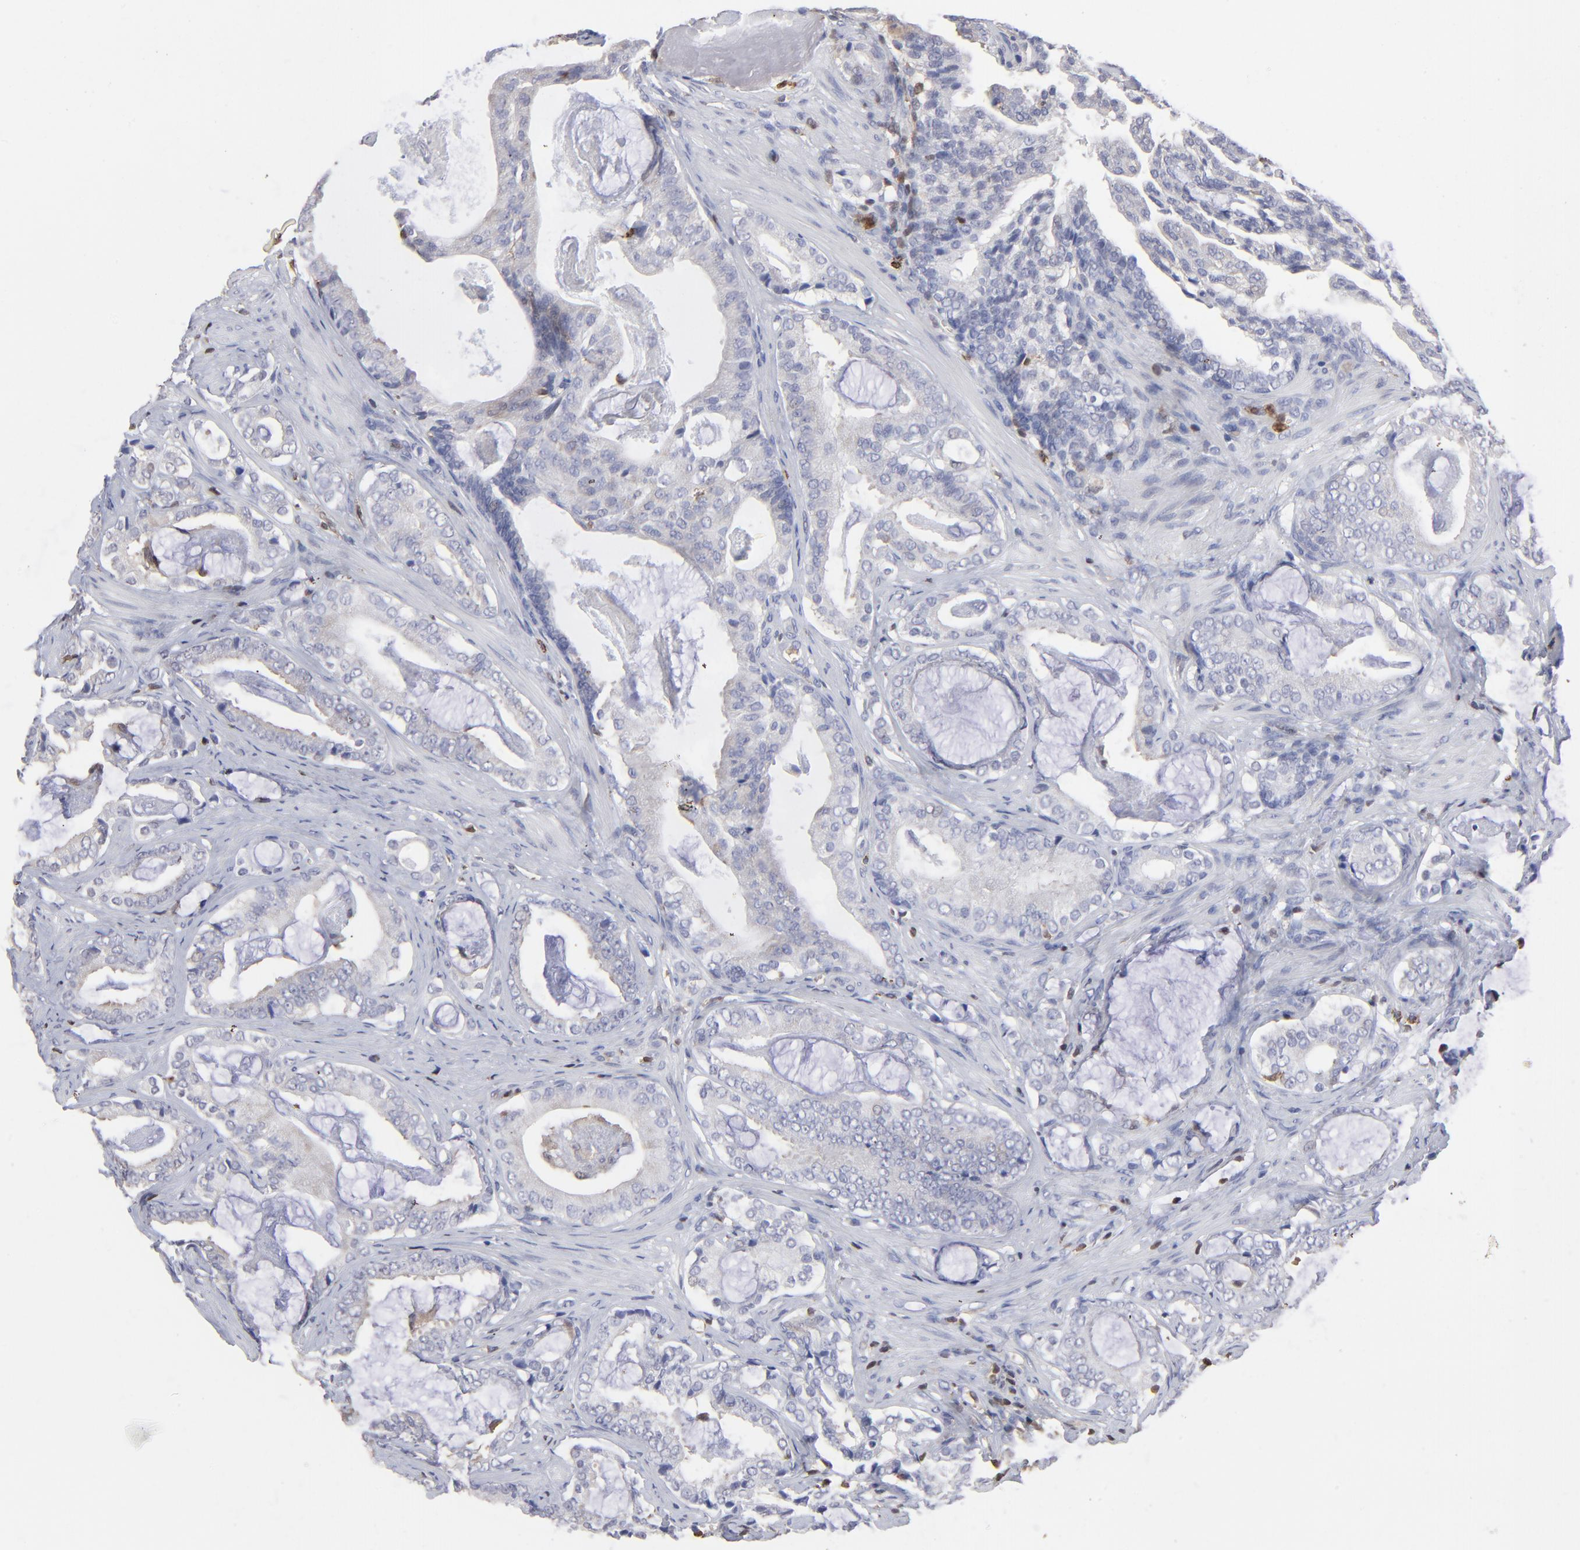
{"staining": {"intensity": "negative", "quantity": "none", "location": "none"}, "tissue": "prostate cancer", "cell_type": "Tumor cells", "image_type": "cancer", "snomed": [{"axis": "morphology", "description": "Adenocarcinoma, Low grade"}, {"axis": "topography", "description": "Prostate"}], "caption": "Immunohistochemistry histopathology image of human prostate cancer stained for a protein (brown), which demonstrates no positivity in tumor cells.", "gene": "TBXT", "patient": {"sex": "male", "age": 59}}